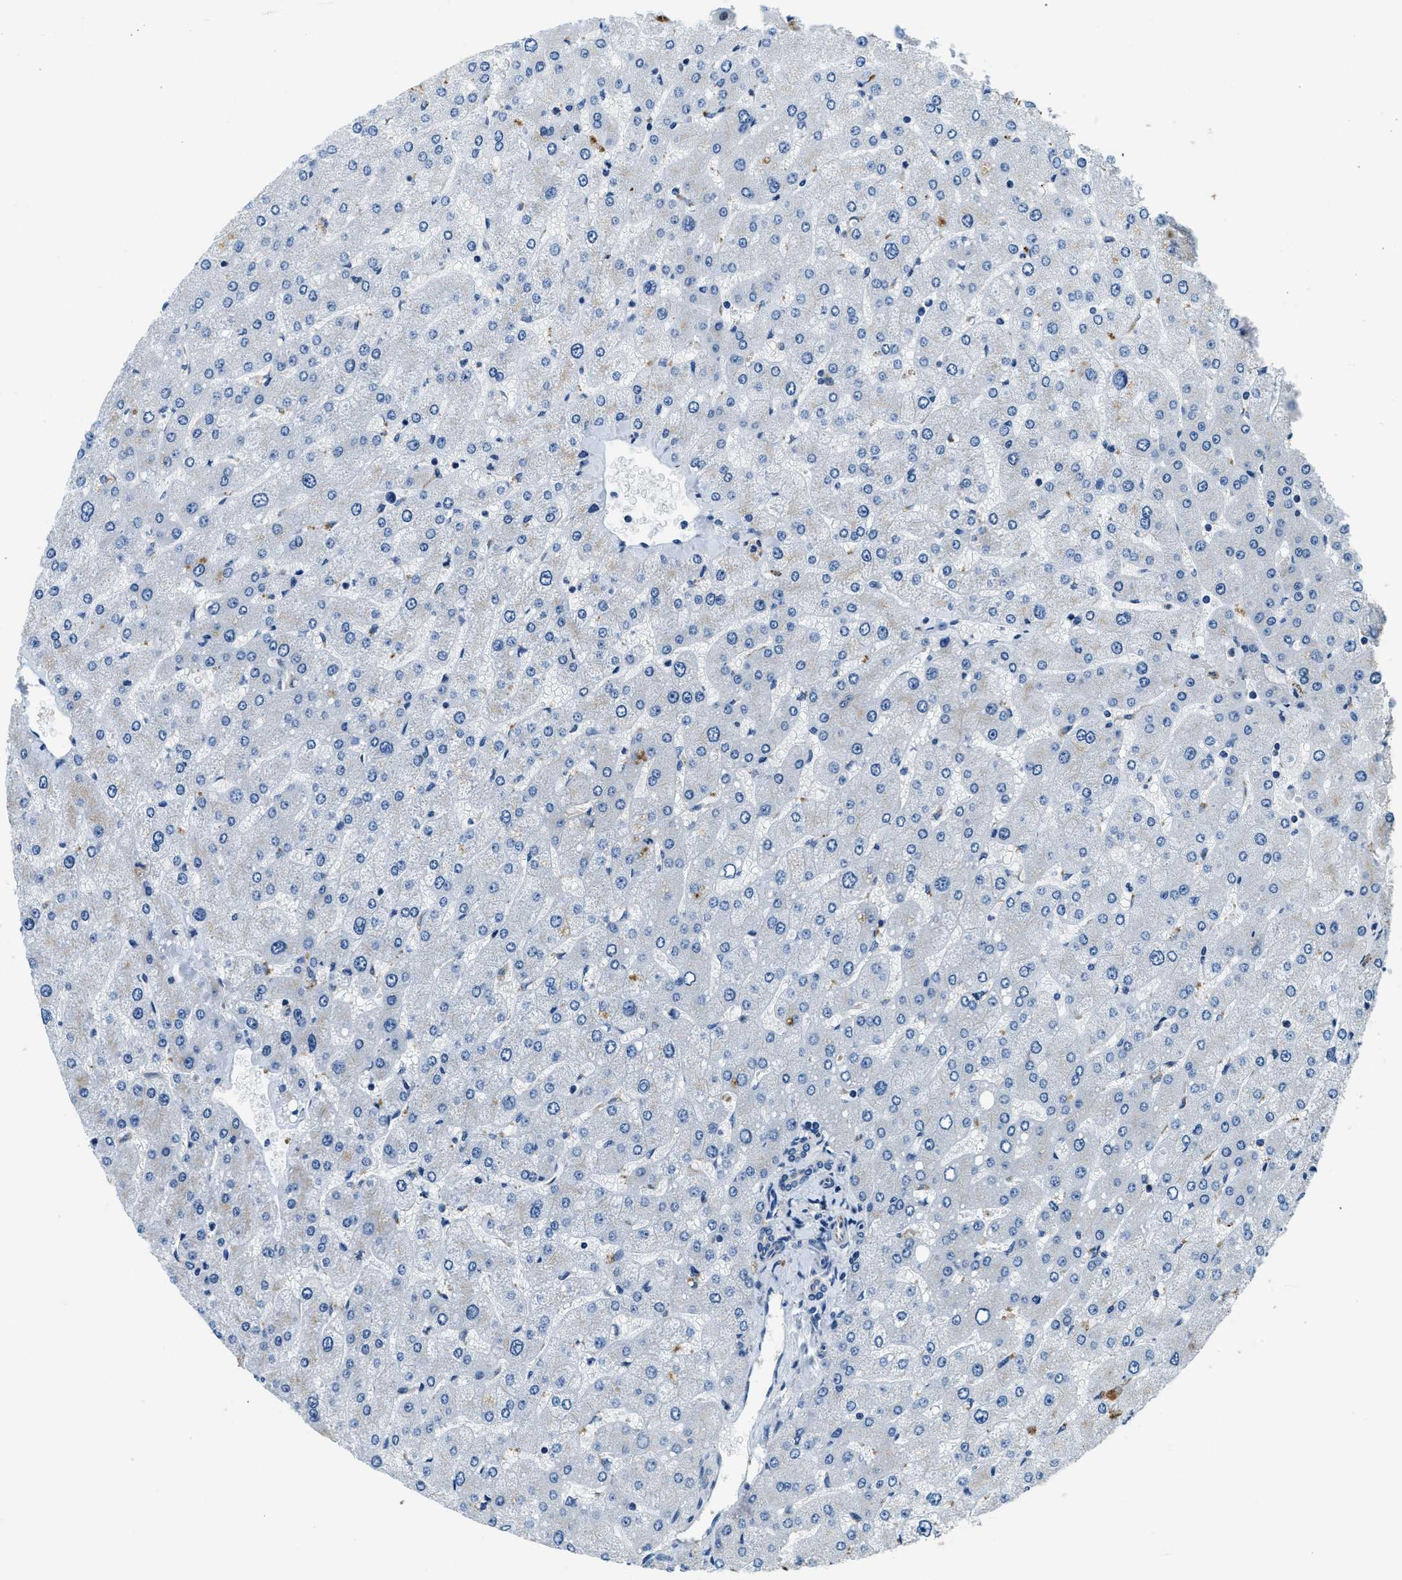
{"staining": {"intensity": "negative", "quantity": "none", "location": "none"}, "tissue": "liver", "cell_type": "Cholangiocytes", "image_type": "normal", "snomed": [{"axis": "morphology", "description": "Normal tissue, NOS"}, {"axis": "topography", "description": "Liver"}], "caption": "The immunohistochemistry histopathology image has no significant positivity in cholangiocytes of liver.", "gene": "GNS", "patient": {"sex": "male", "age": 55}}